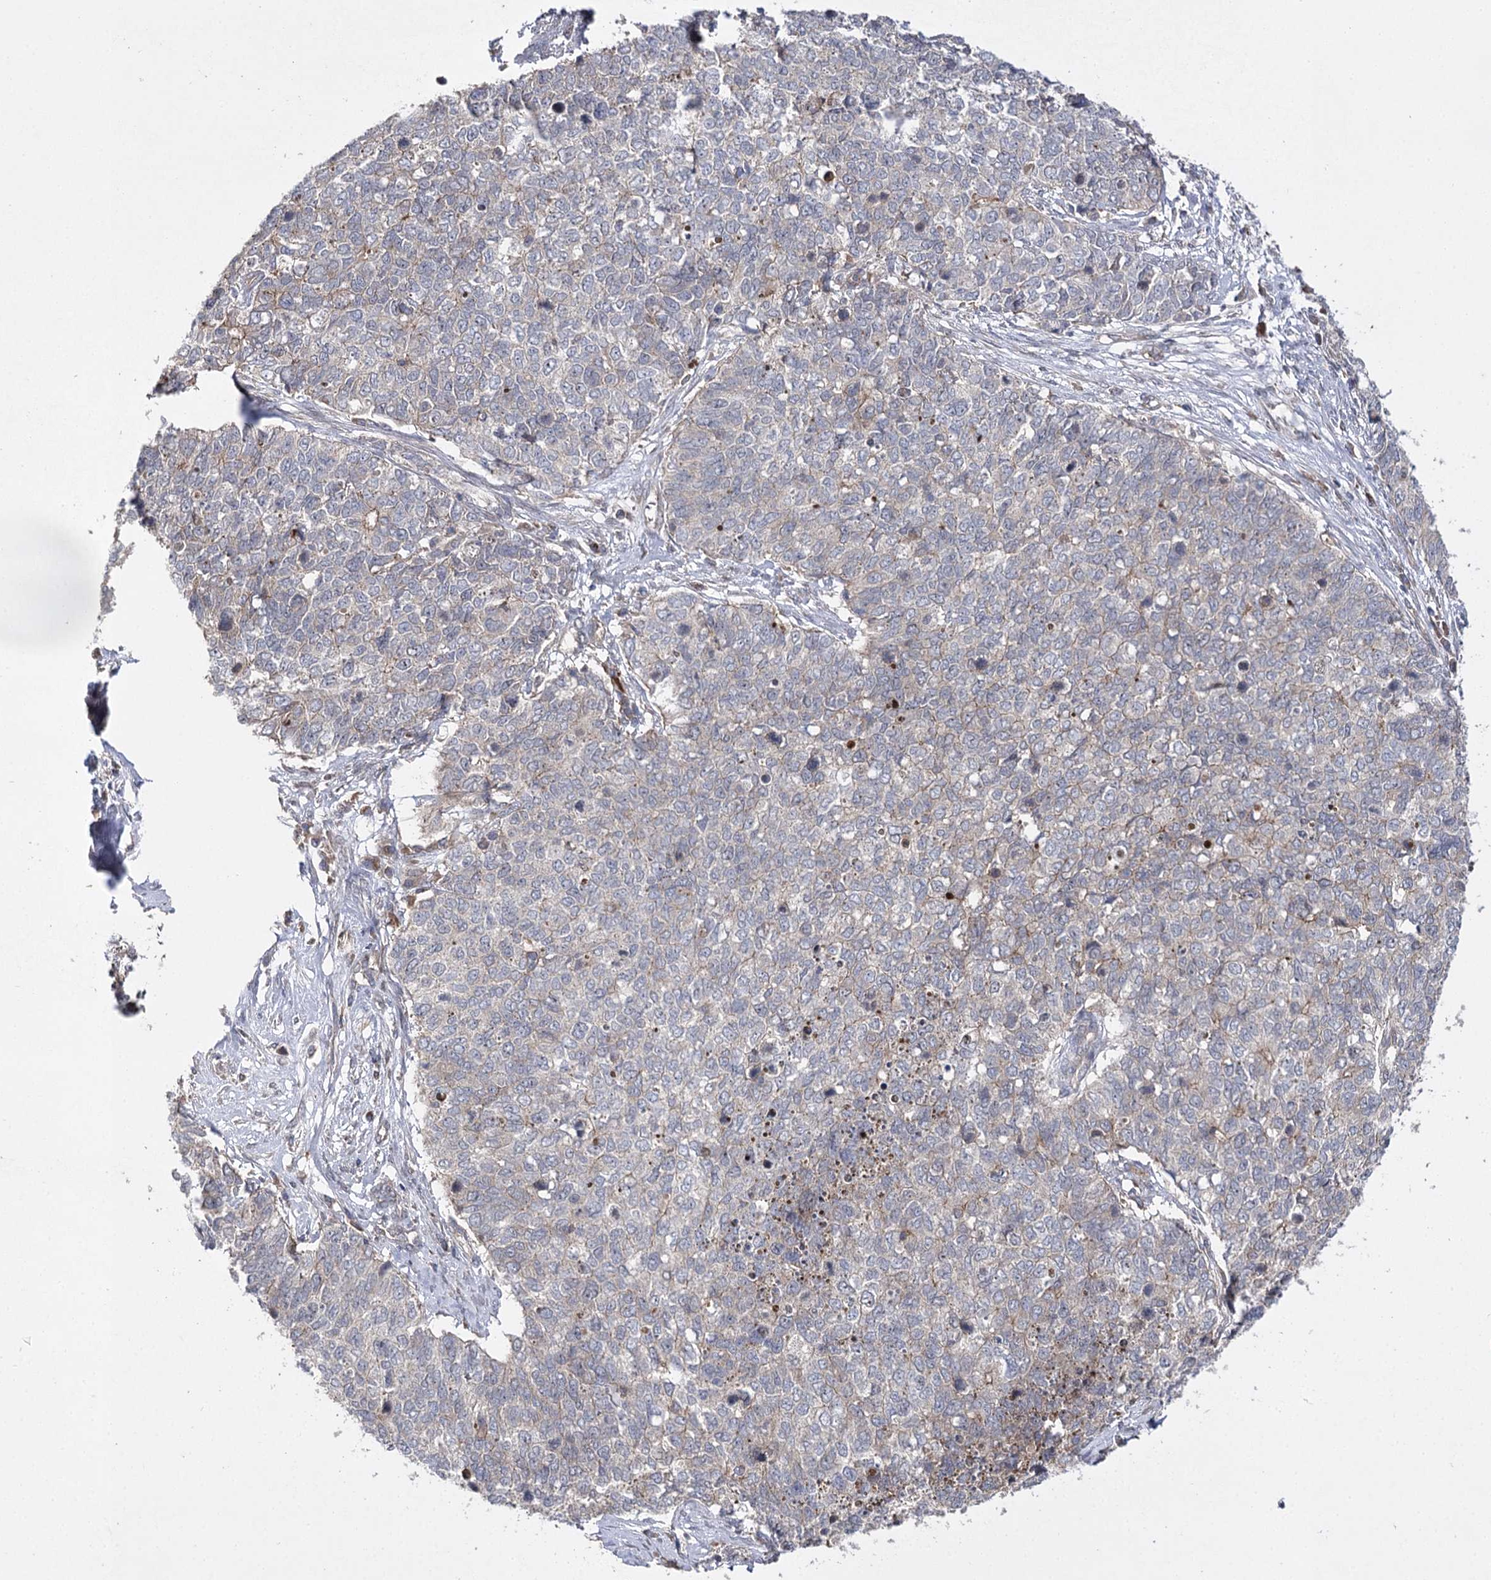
{"staining": {"intensity": "weak", "quantity": "<25%", "location": "cytoplasmic/membranous"}, "tissue": "cervical cancer", "cell_type": "Tumor cells", "image_type": "cancer", "snomed": [{"axis": "morphology", "description": "Squamous cell carcinoma, NOS"}, {"axis": "topography", "description": "Cervix"}], "caption": "Immunohistochemical staining of human squamous cell carcinoma (cervical) shows no significant staining in tumor cells.", "gene": "BCR", "patient": {"sex": "female", "age": 63}}